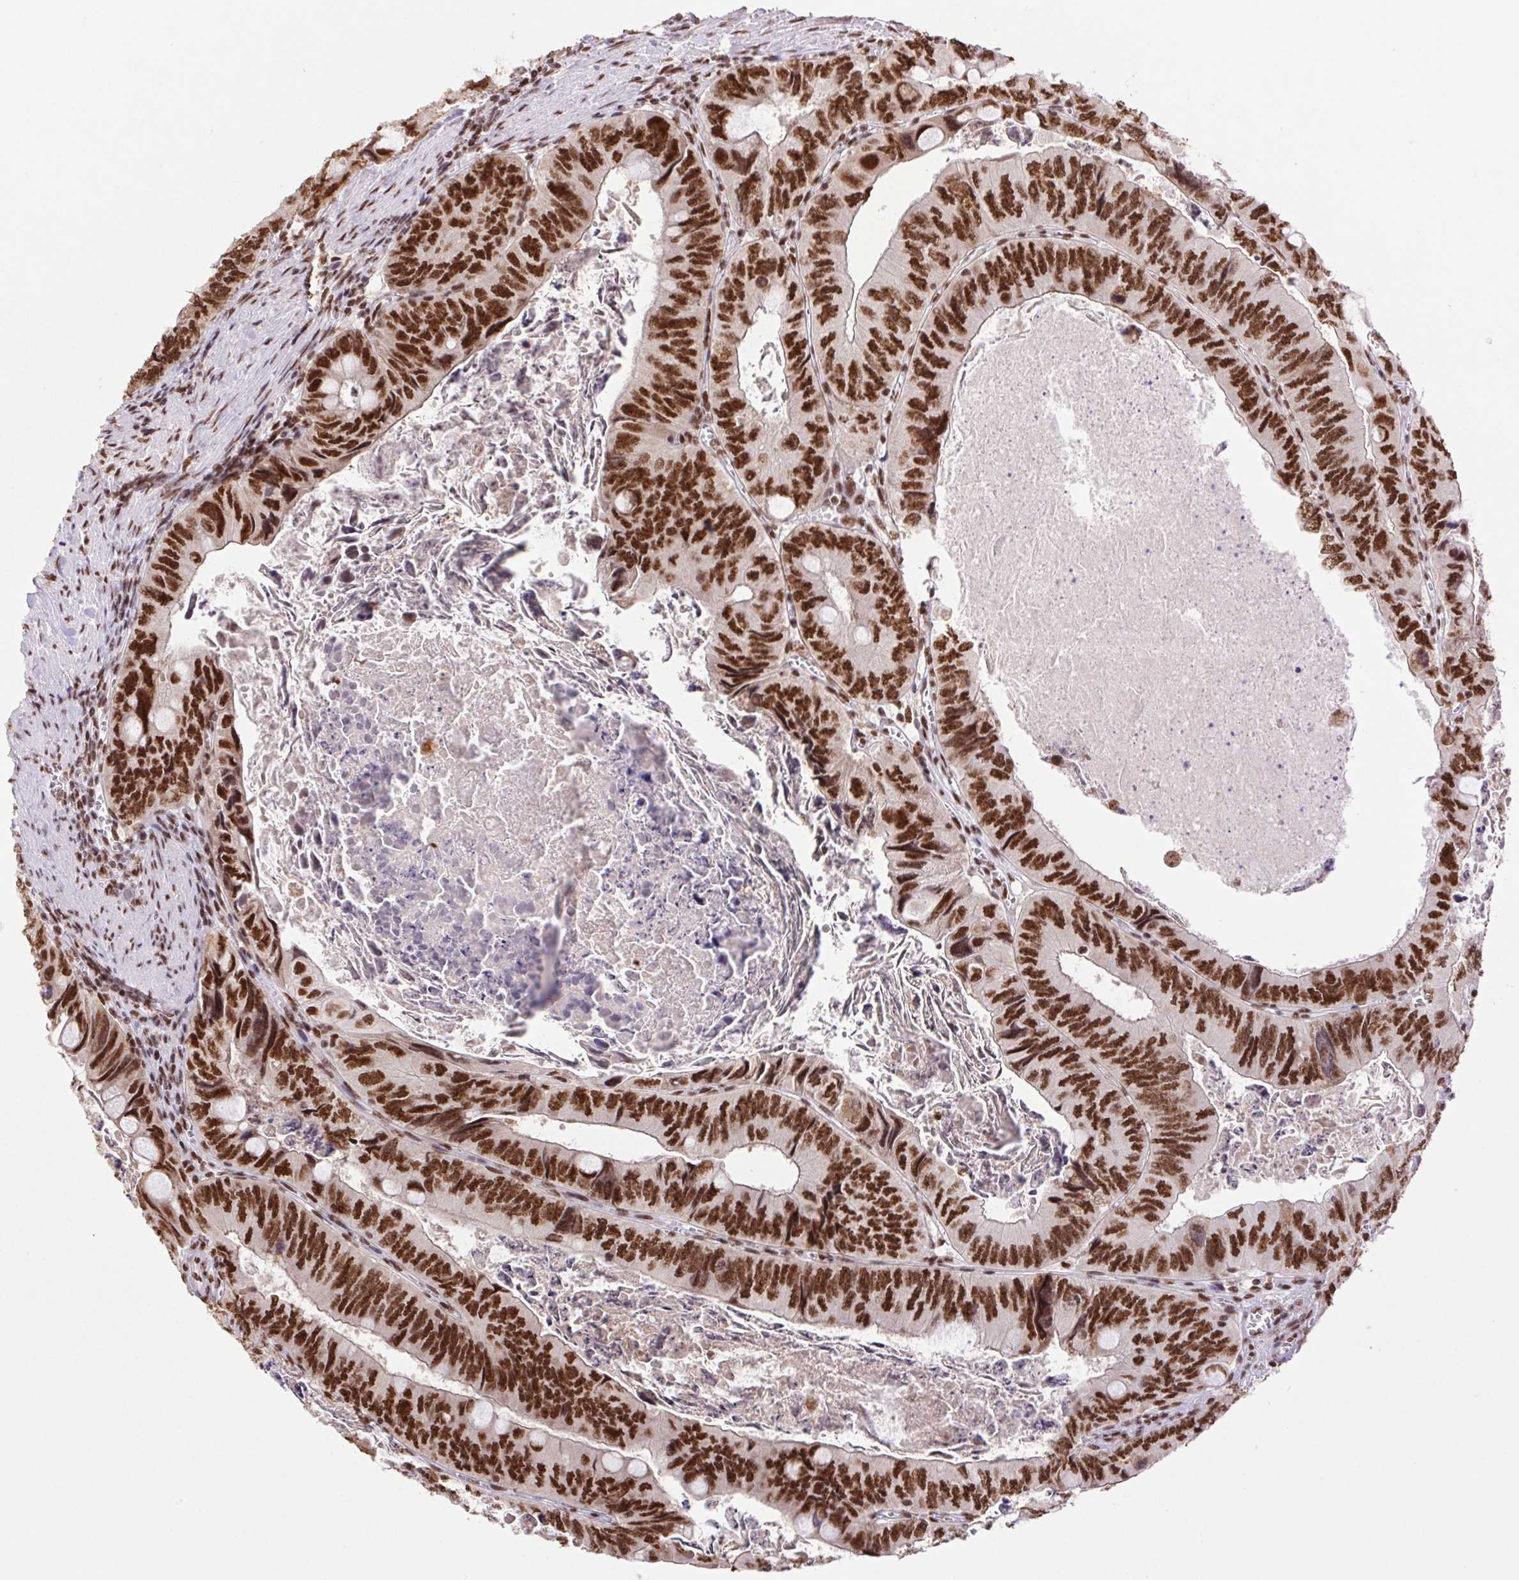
{"staining": {"intensity": "strong", "quantity": ">75%", "location": "nuclear"}, "tissue": "colorectal cancer", "cell_type": "Tumor cells", "image_type": "cancer", "snomed": [{"axis": "morphology", "description": "Adenocarcinoma, NOS"}, {"axis": "topography", "description": "Colon"}], "caption": "Immunohistochemistry (IHC) of adenocarcinoma (colorectal) demonstrates high levels of strong nuclear positivity in about >75% of tumor cells. Using DAB (brown) and hematoxylin (blue) stains, captured at high magnification using brightfield microscopy.", "gene": "ZNF207", "patient": {"sex": "female", "age": 84}}